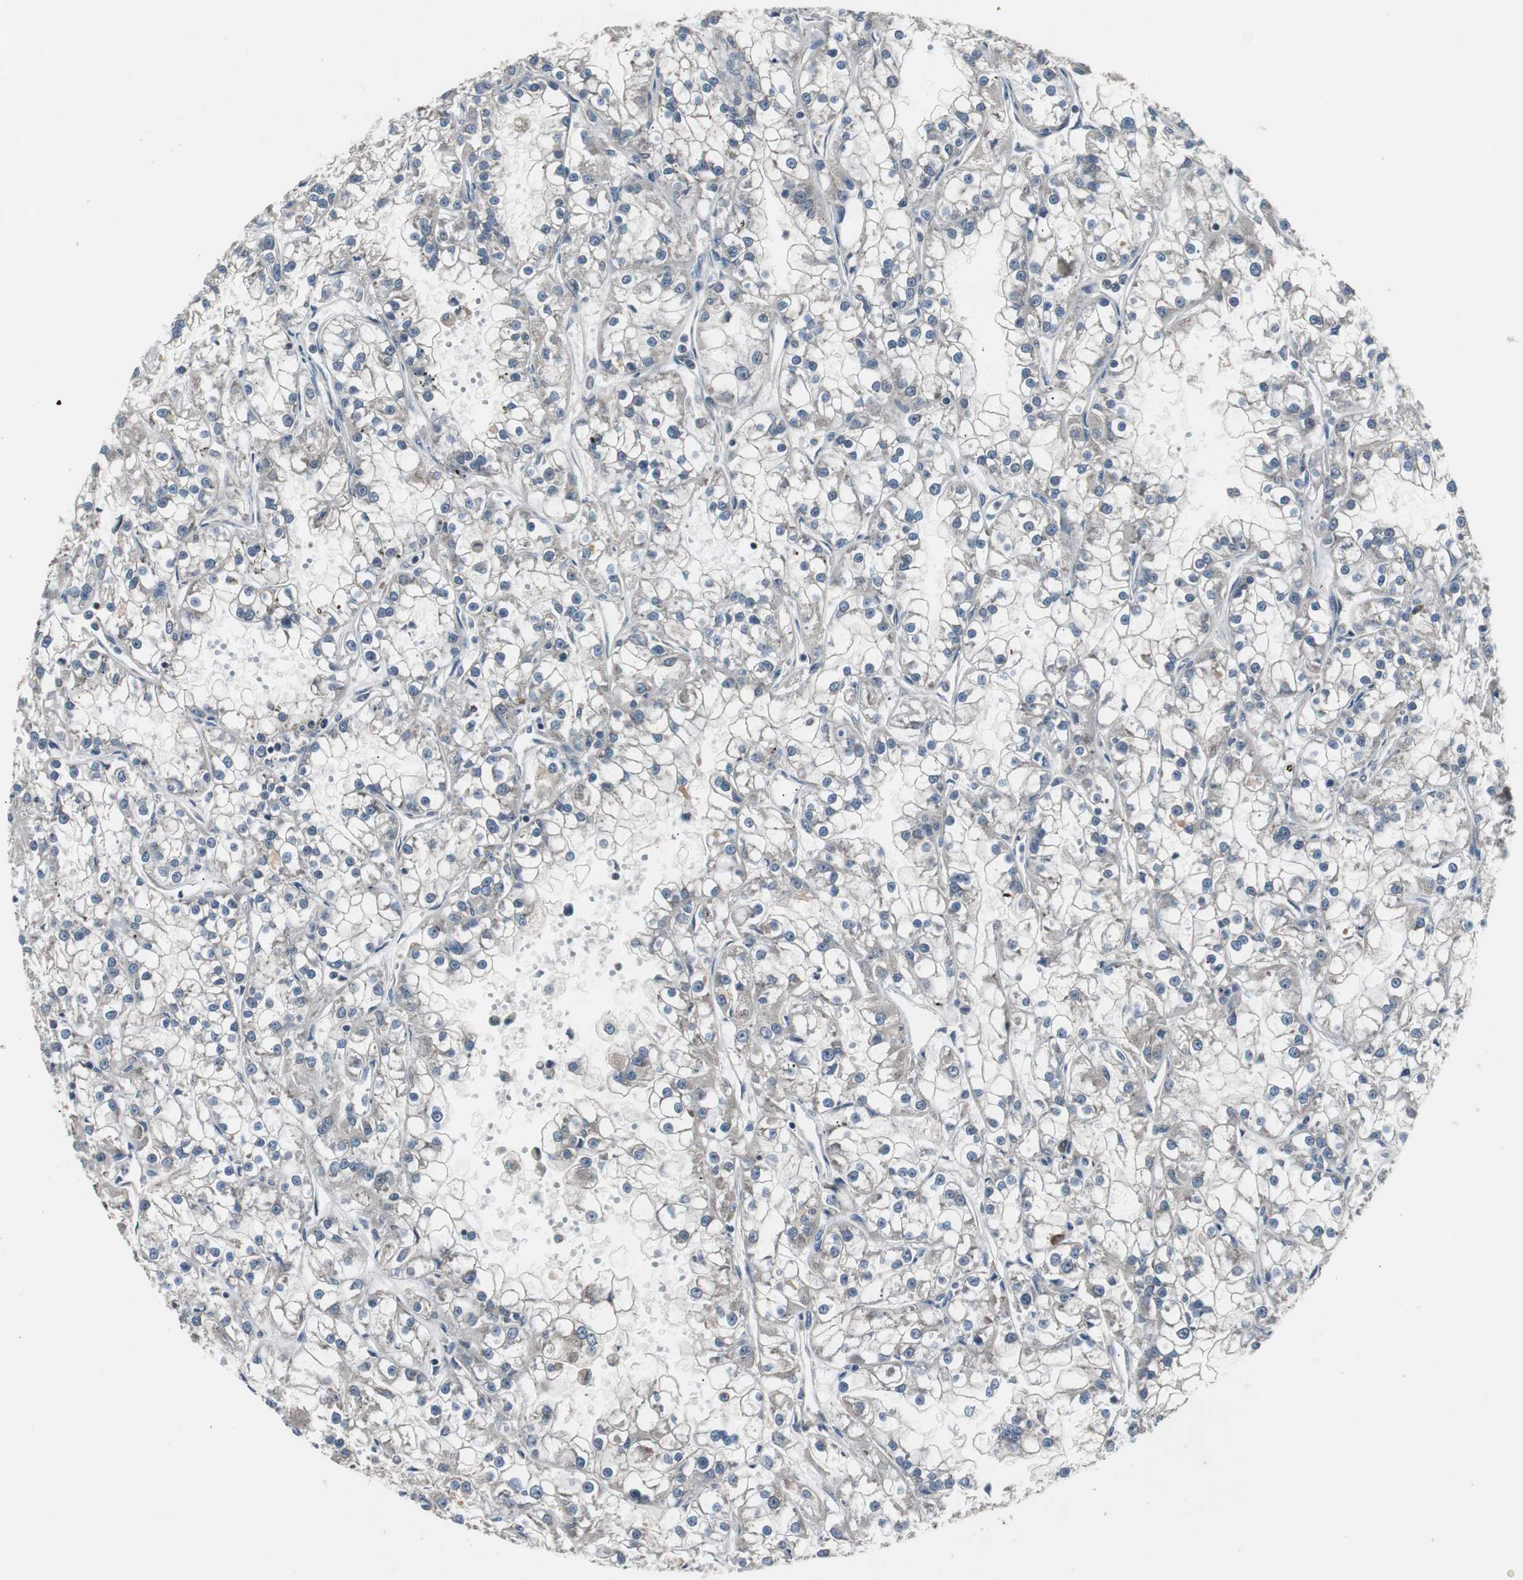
{"staining": {"intensity": "weak", "quantity": "<25%", "location": "cytoplasmic/membranous"}, "tissue": "renal cancer", "cell_type": "Tumor cells", "image_type": "cancer", "snomed": [{"axis": "morphology", "description": "Adenocarcinoma, NOS"}, {"axis": "topography", "description": "Kidney"}], "caption": "A high-resolution micrograph shows immunohistochemistry (IHC) staining of renal adenocarcinoma, which exhibits no significant expression in tumor cells. Brightfield microscopy of immunohistochemistry (IHC) stained with DAB (3,3'-diaminobenzidine) (brown) and hematoxylin (blue), captured at high magnification.", "gene": "ZMPSTE24", "patient": {"sex": "female", "age": 52}}